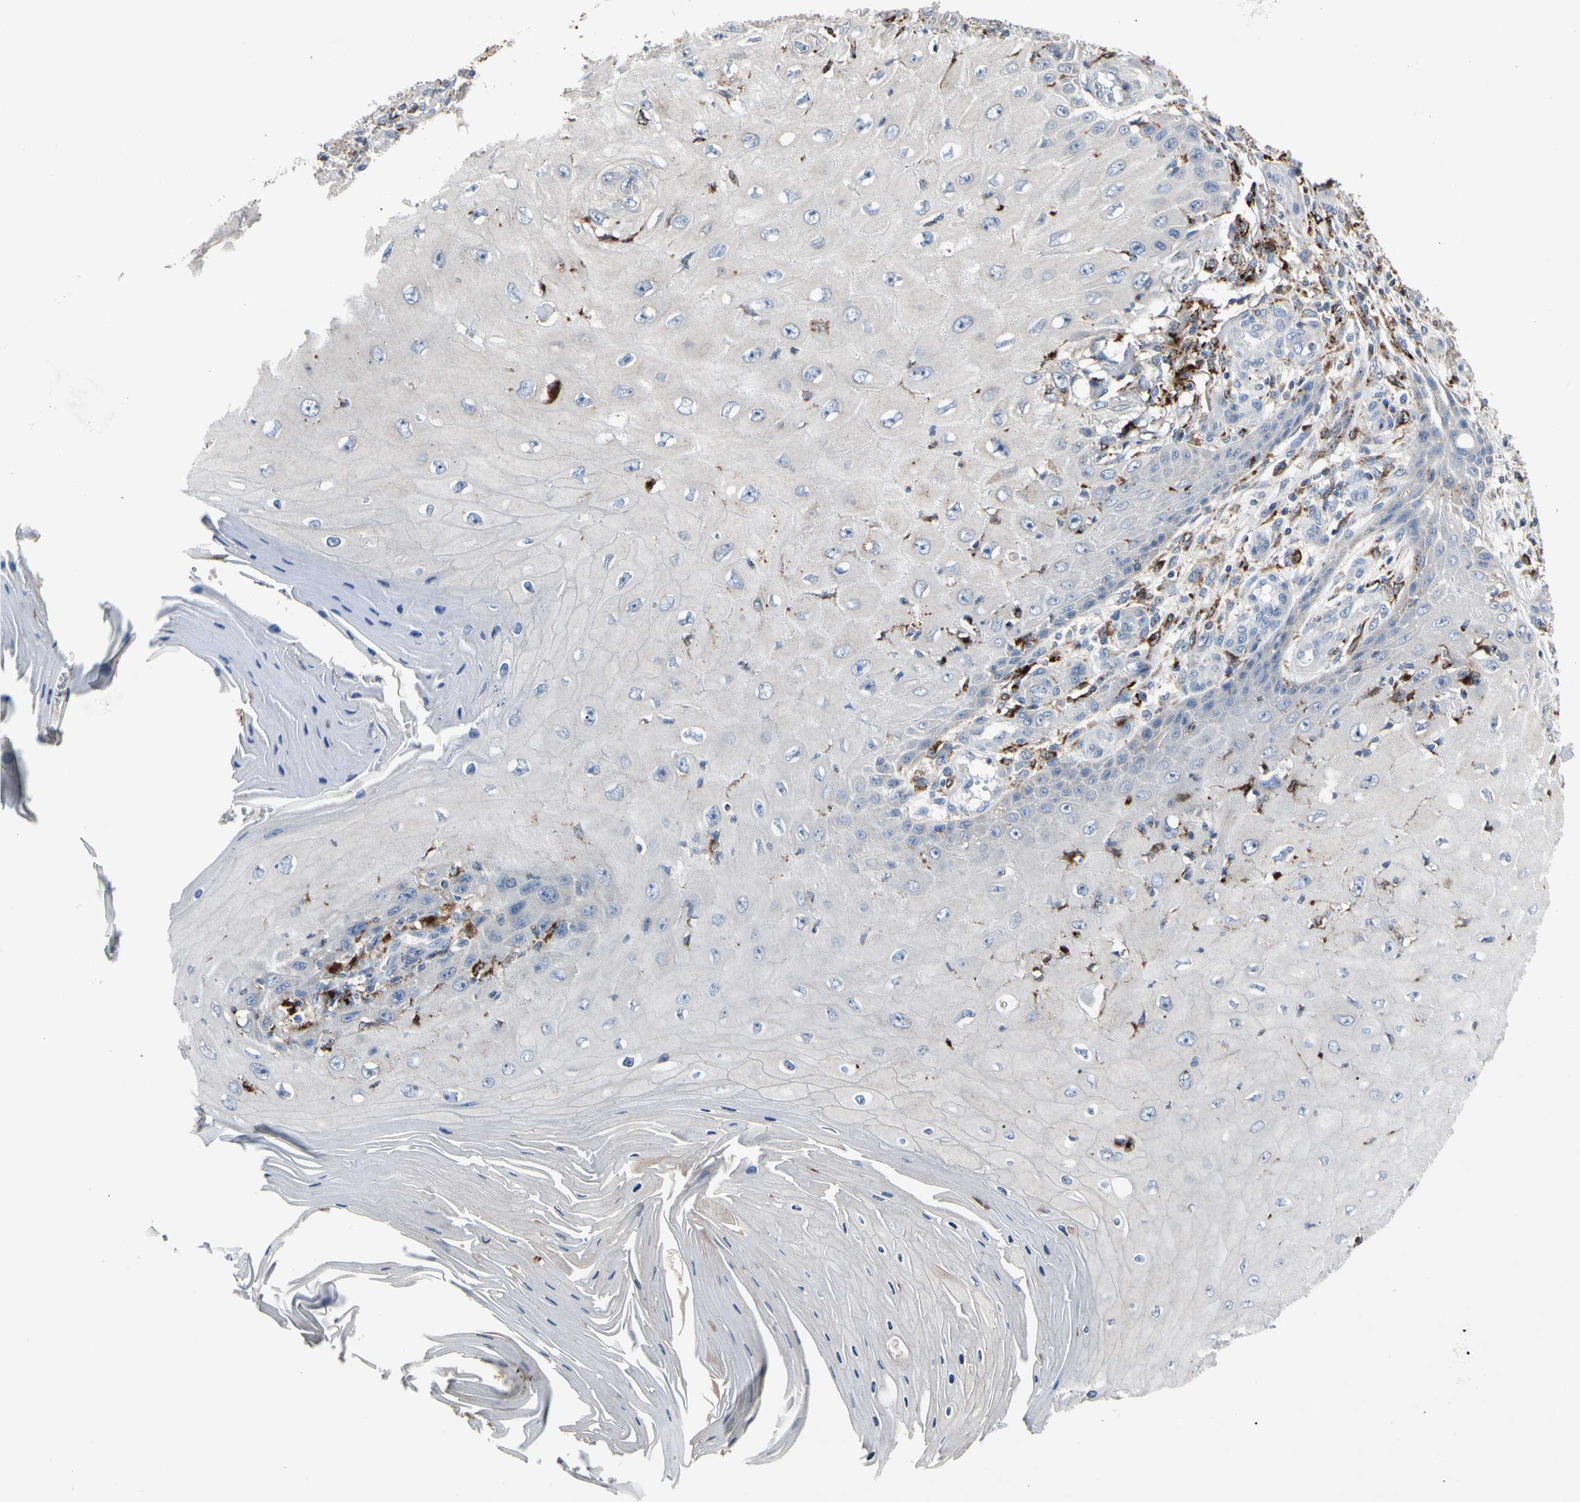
{"staining": {"intensity": "negative", "quantity": "none", "location": "none"}, "tissue": "skin cancer", "cell_type": "Tumor cells", "image_type": "cancer", "snomed": [{"axis": "morphology", "description": "Squamous cell carcinoma, NOS"}, {"axis": "topography", "description": "Skin"}], "caption": "This is an immunohistochemistry micrograph of skin cancer. There is no expression in tumor cells.", "gene": "ADA2", "patient": {"sex": "female", "age": 73}}